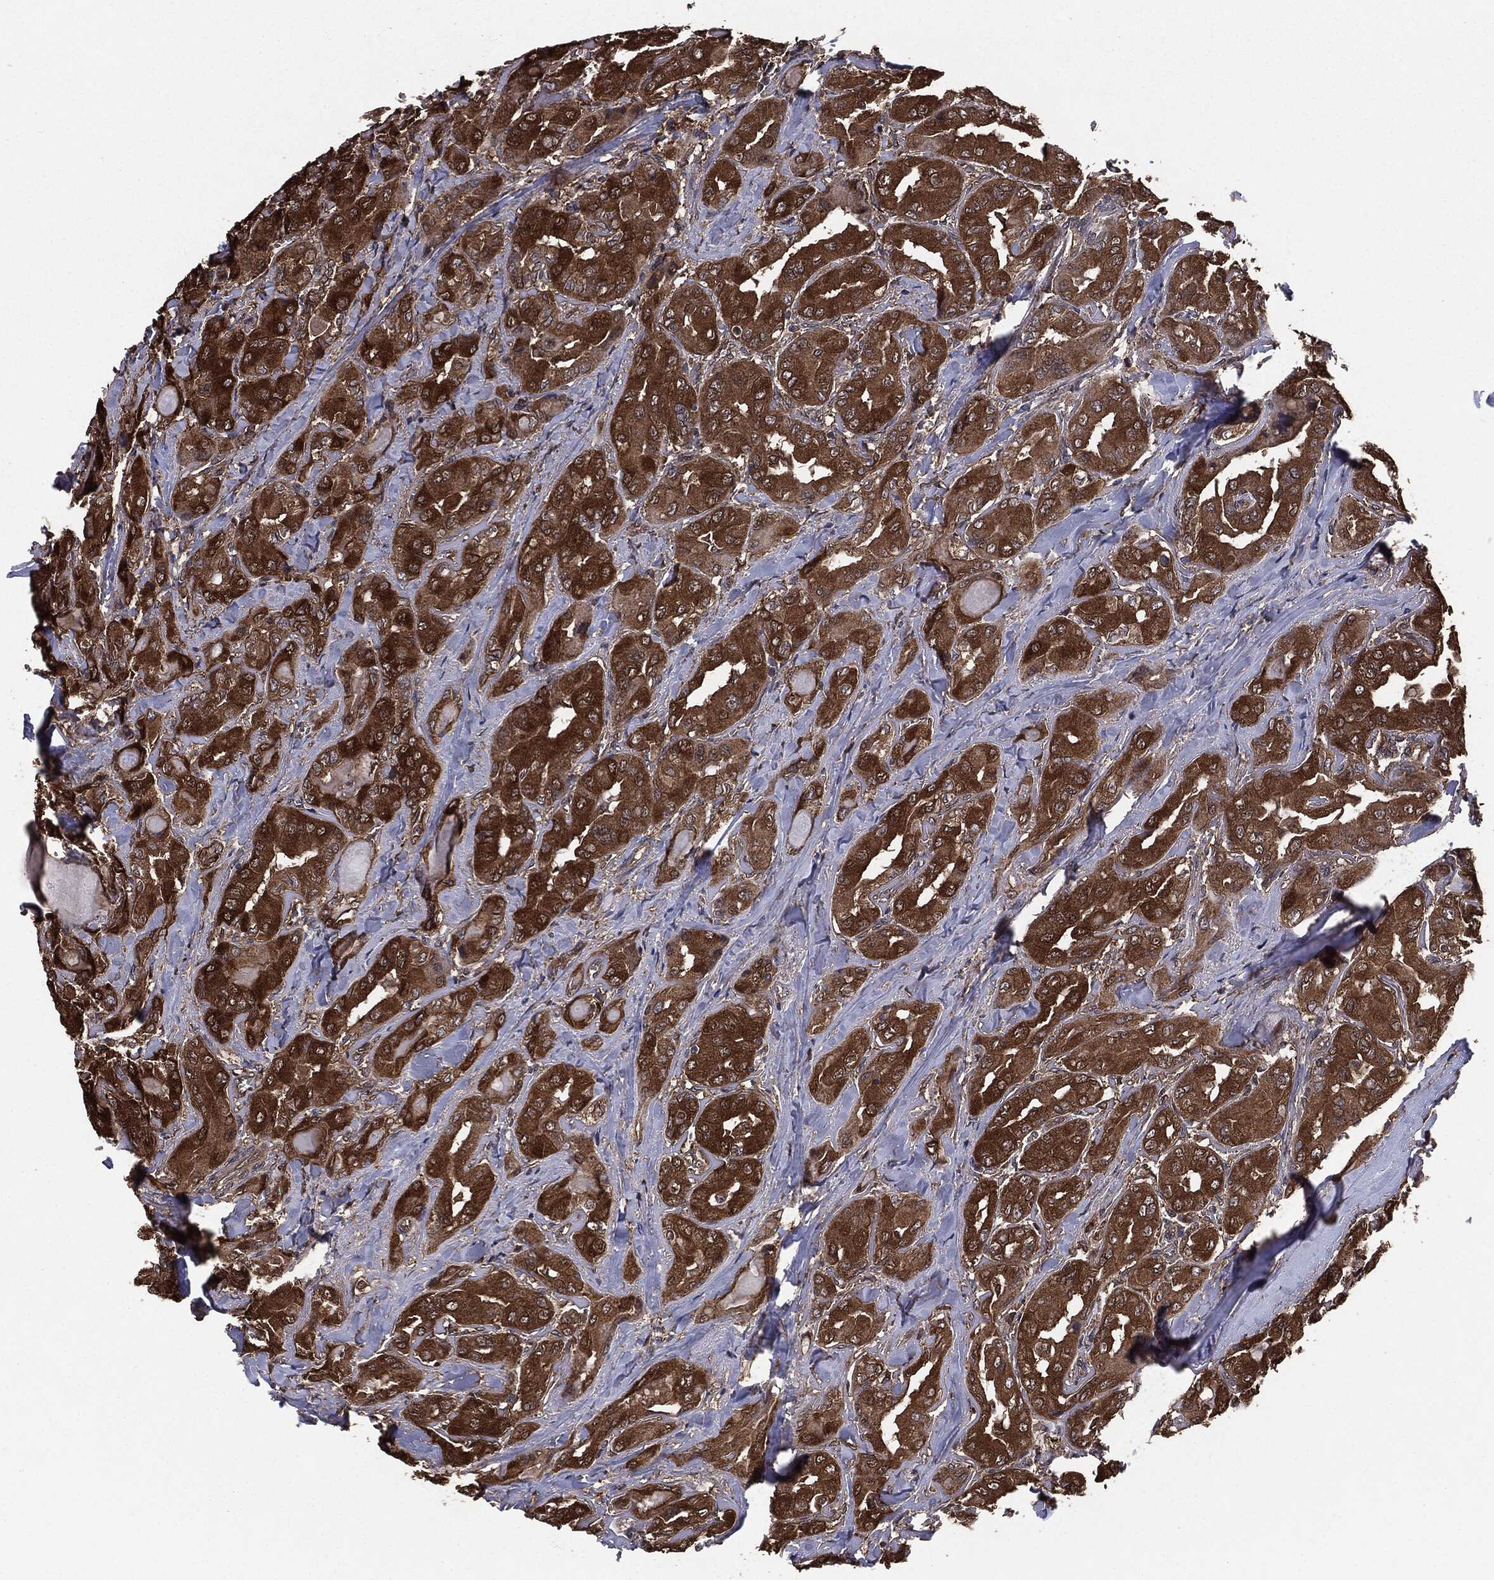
{"staining": {"intensity": "strong", "quantity": ">75%", "location": "cytoplasmic/membranous"}, "tissue": "thyroid cancer", "cell_type": "Tumor cells", "image_type": "cancer", "snomed": [{"axis": "morphology", "description": "Normal tissue, NOS"}, {"axis": "morphology", "description": "Papillary adenocarcinoma, NOS"}, {"axis": "topography", "description": "Thyroid gland"}], "caption": "Thyroid cancer stained with a protein marker displays strong staining in tumor cells.", "gene": "NME1", "patient": {"sex": "female", "age": 66}}